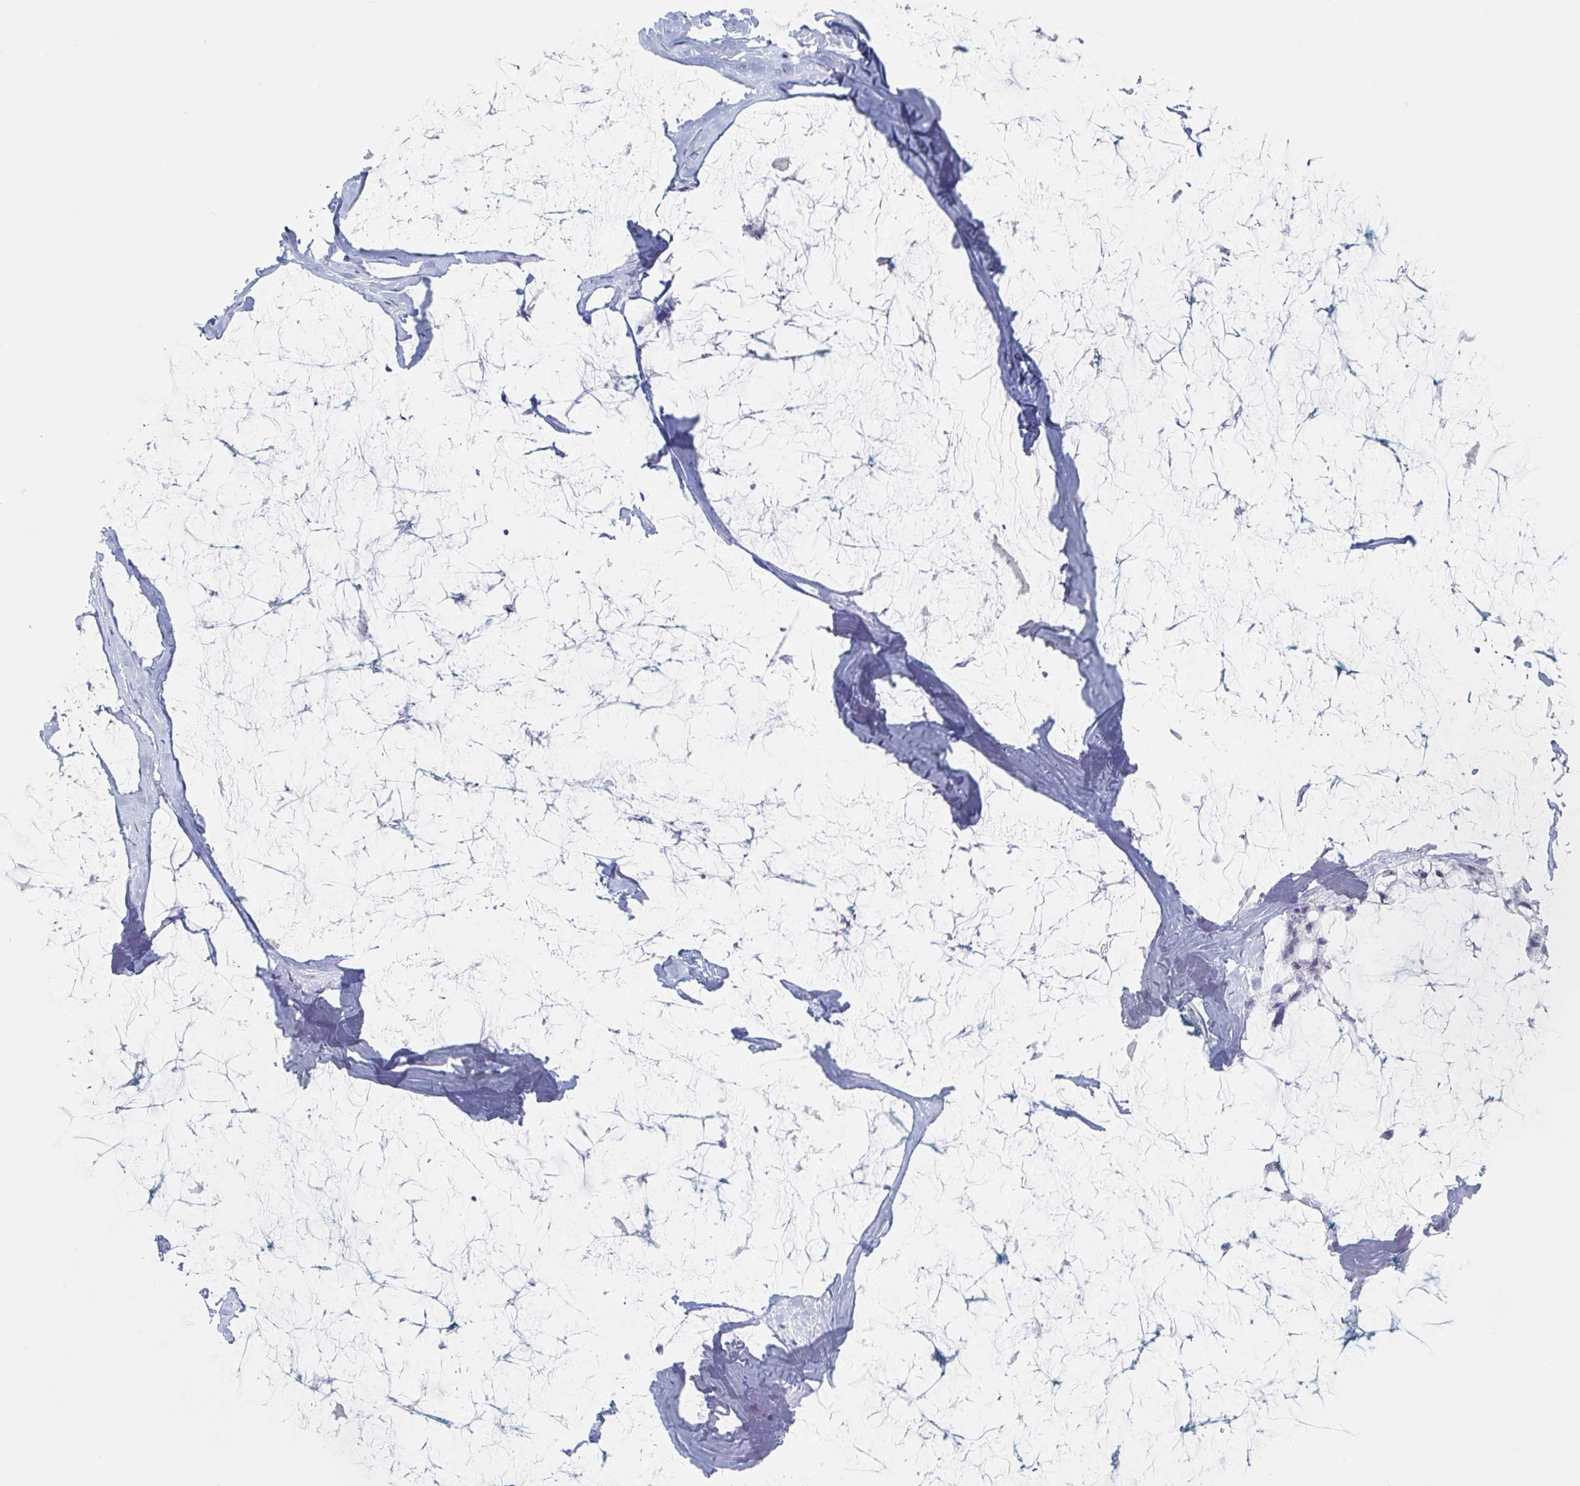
{"staining": {"intensity": "negative", "quantity": "none", "location": "none"}, "tissue": "ovarian cancer", "cell_type": "Tumor cells", "image_type": "cancer", "snomed": [{"axis": "morphology", "description": "Cystadenocarcinoma, mucinous, NOS"}, {"axis": "topography", "description": "Ovary"}], "caption": "Ovarian cancer was stained to show a protein in brown. There is no significant expression in tumor cells.", "gene": "NR1H2", "patient": {"sex": "female", "age": 39}}